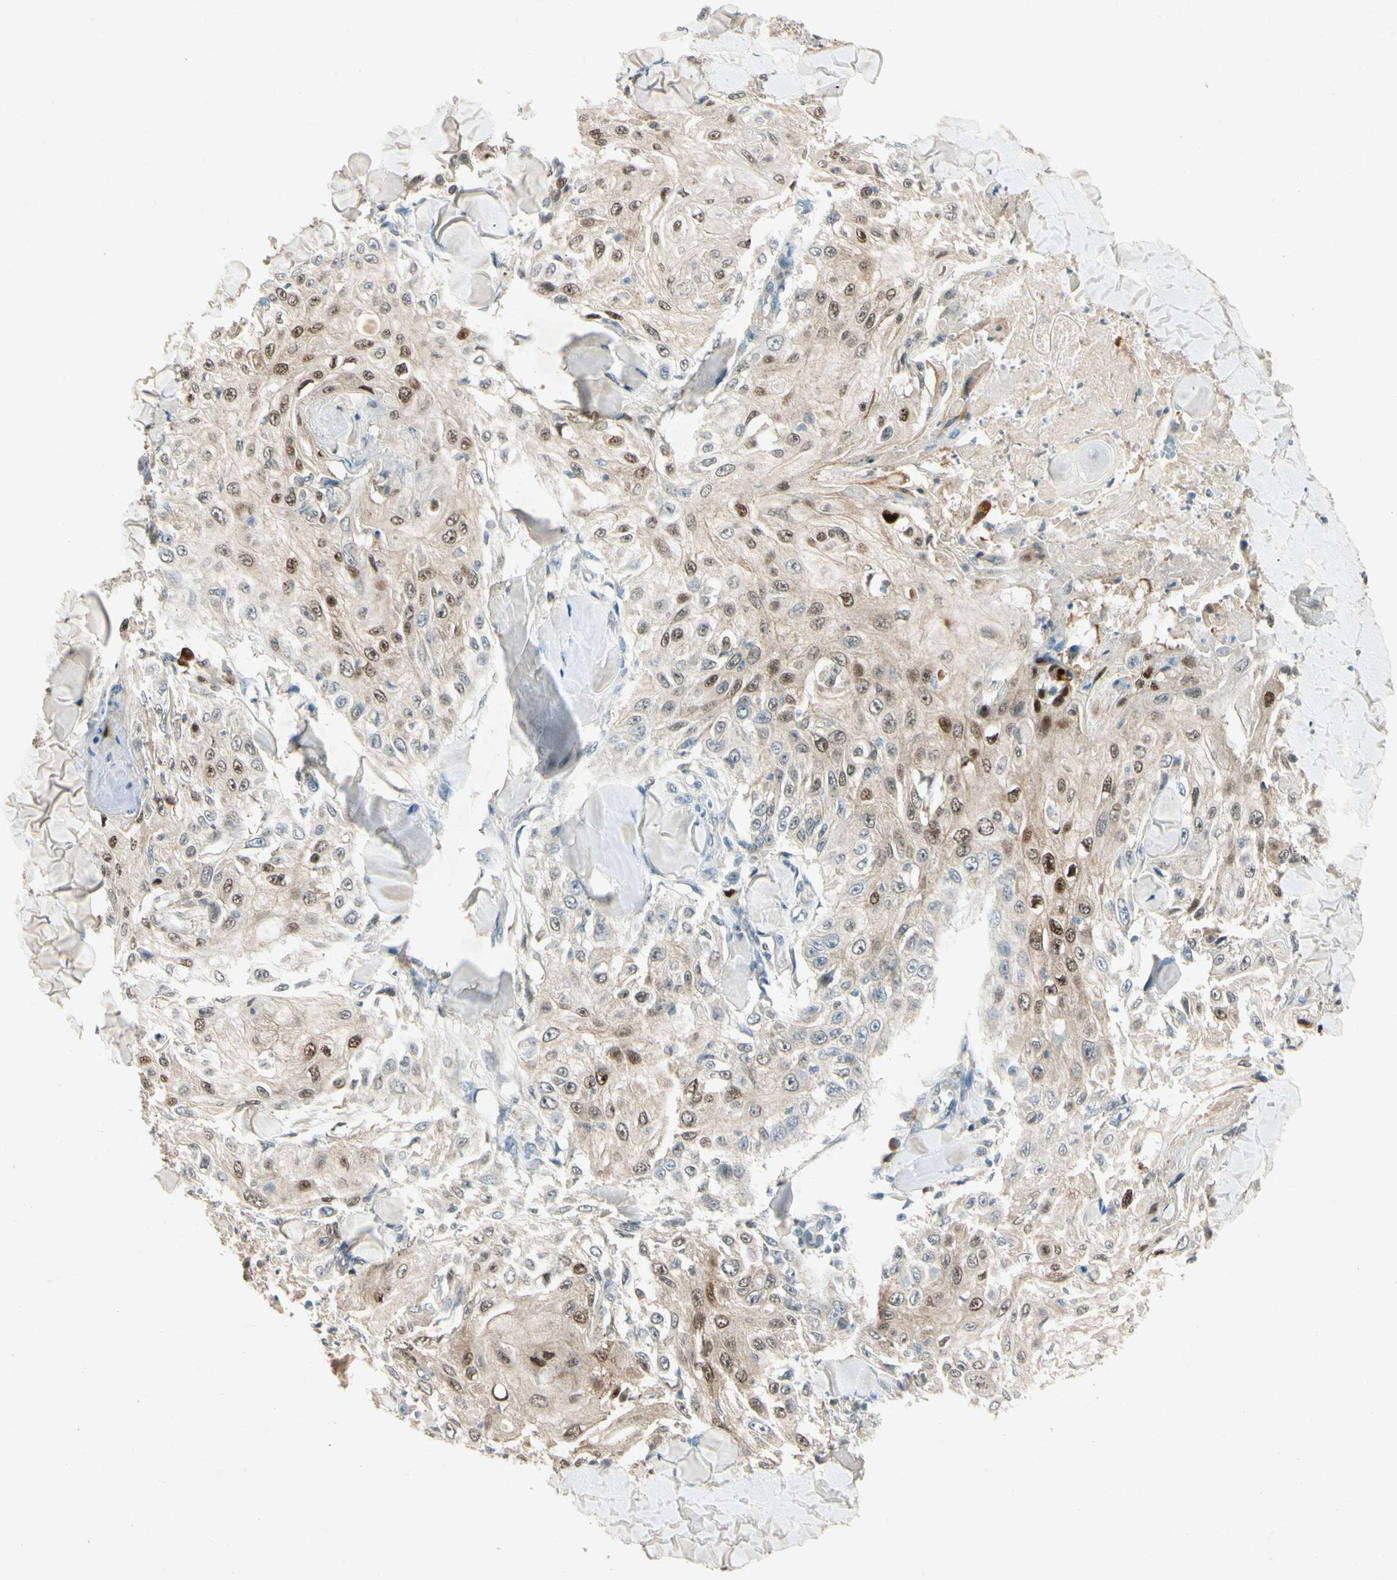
{"staining": {"intensity": "moderate", "quantity": "25%-75%", "location": "nuclear"}, "tissue": "skin cancer", "cell_type": "Tumor cells", "image_type": "cancer", "snomed": [{"axis": "morphology", "description": "Squamous cell carcinoma, NOS"}, {"axis": "topography", "description": "Skin"}], "caption": "A medium amount of moderate nuclear positivity is seen in approximately 25%-75% of tumor cells in skin squamous cell carcinoma tissue.", "gene": "HSPA1B", "patient": {"sex": "male", "age": 86}}